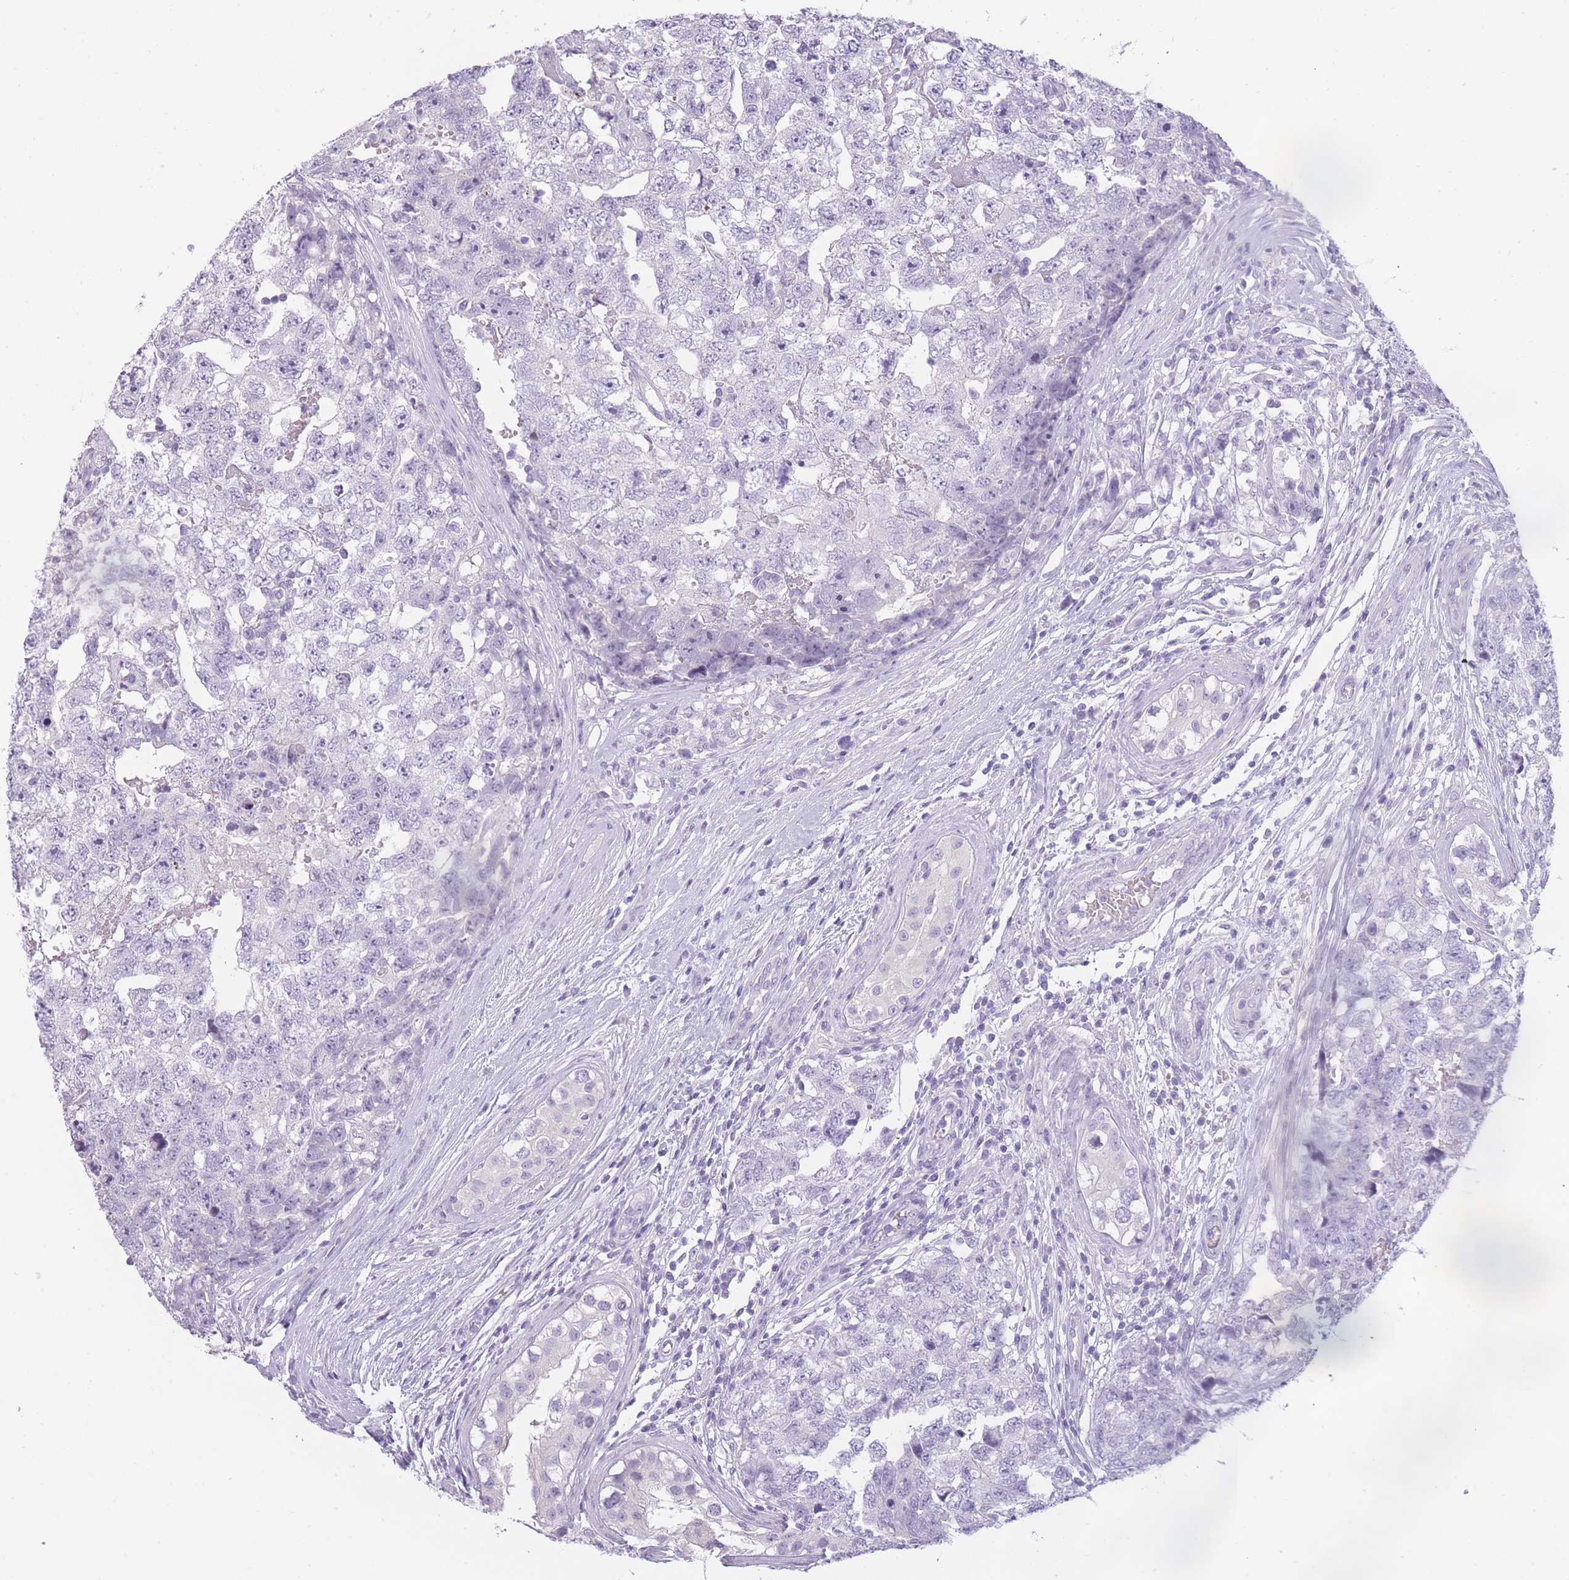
{"staining": {"intensity": "negative", "quantity": "none", "location": "none"}, "tissue": "testis cancer", "cell_type": "Tumor cells", "image_type": "cancer", "snomed": [{"axis": "morphology", "description": "Carcinoma, Embryonal, NOS"}, {"axis": "topography", "description": "Testis"}], "caption": "This is an IHC image of testis cancer (embryonal carcinoma). There is no staining in tumor cells.", "gene": "TMEM236", "patient": {"sex": "male", "age": 22}}